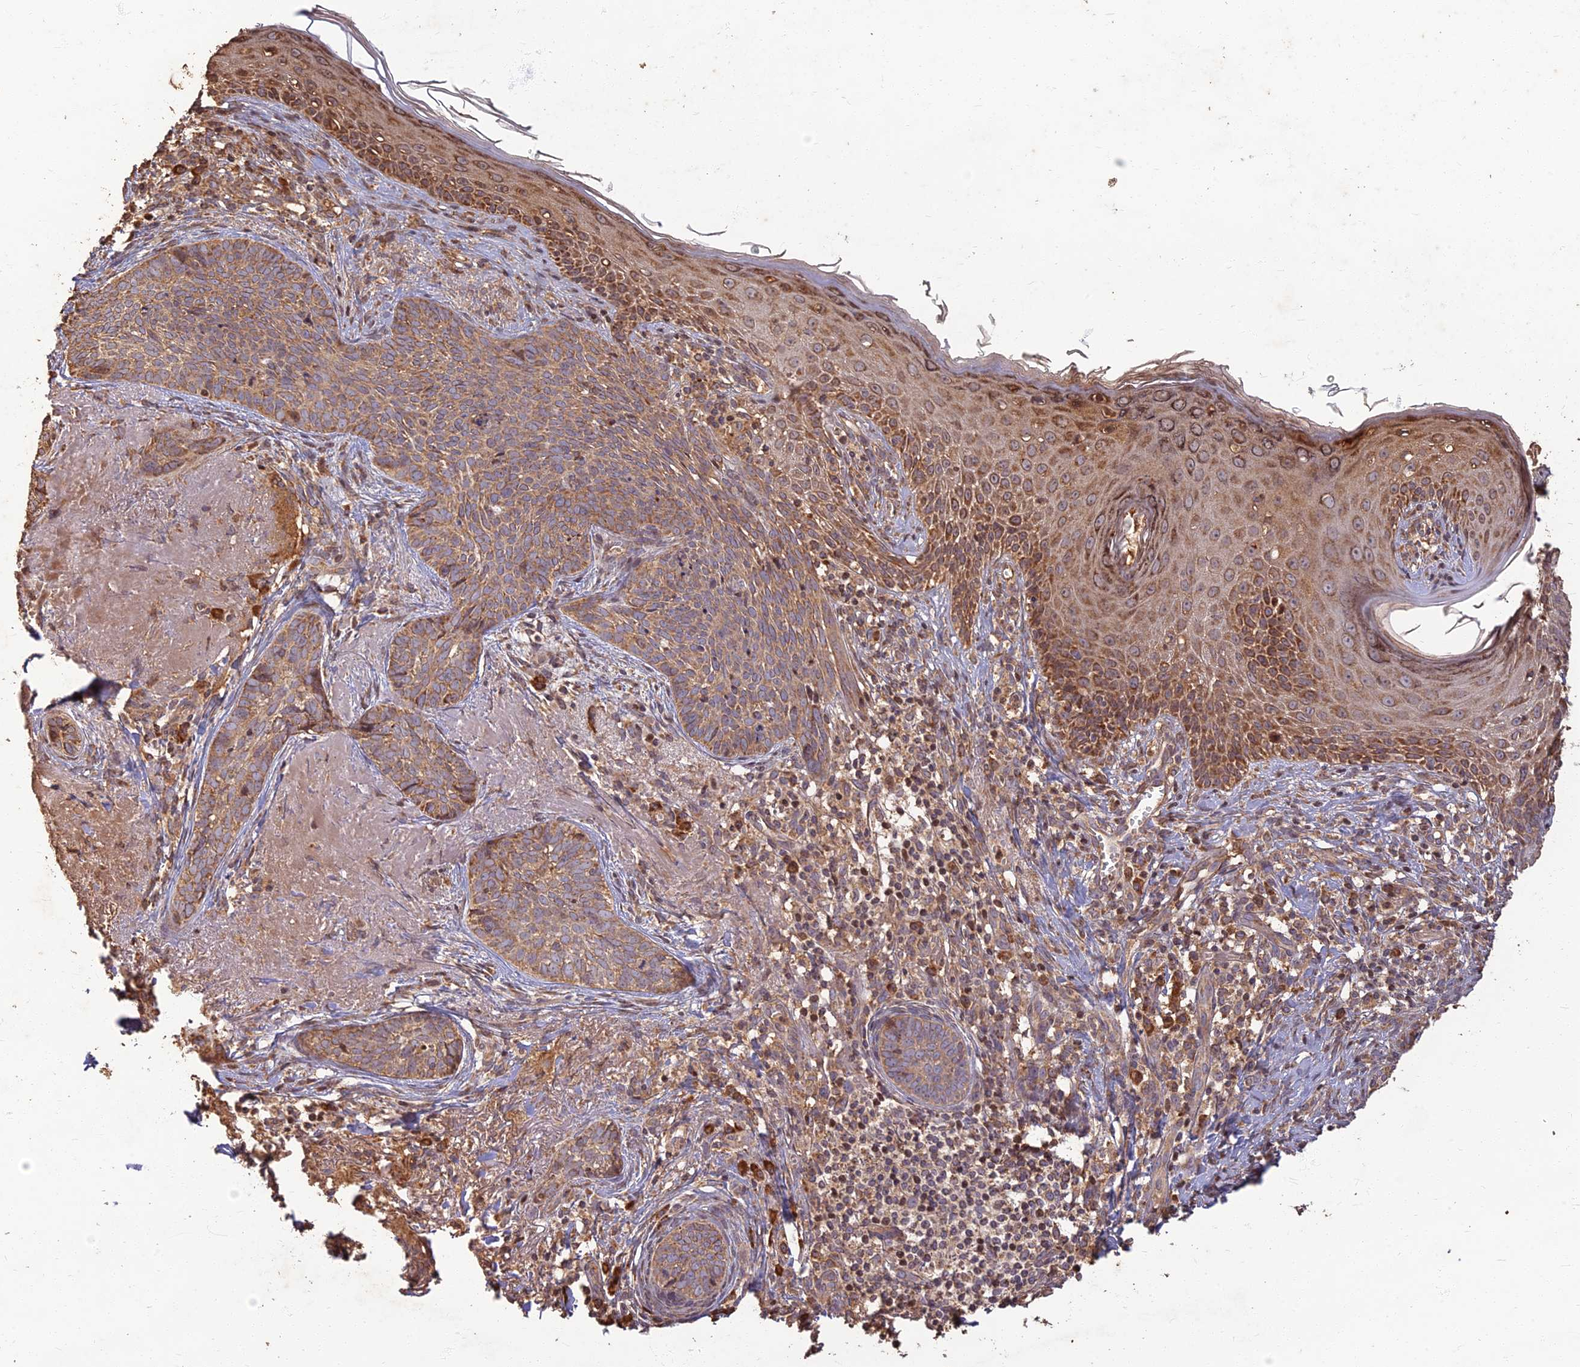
{"staining": {"intensity": "moderate", "quantity": ">75%", "location": "cytoplasmic/membranous"}, "tissue": "skin cancer", "cell_type": "Tumor cells", "image_type": "cancer", "snomed": [{"axis": "morphology", "description": "Basal cell carcinoma"}, {"axis": "topography", "description": "Skin"}], "caption": "IHC photomicrograph of skin cancer stained for a protein (brown), which demonstrates medium levels of moderate cytoplasmic/membranous expression in approximately >75% of tumor cells.", "gene": "CORO1C", "patient": {"sex": "female", "age": 76}}